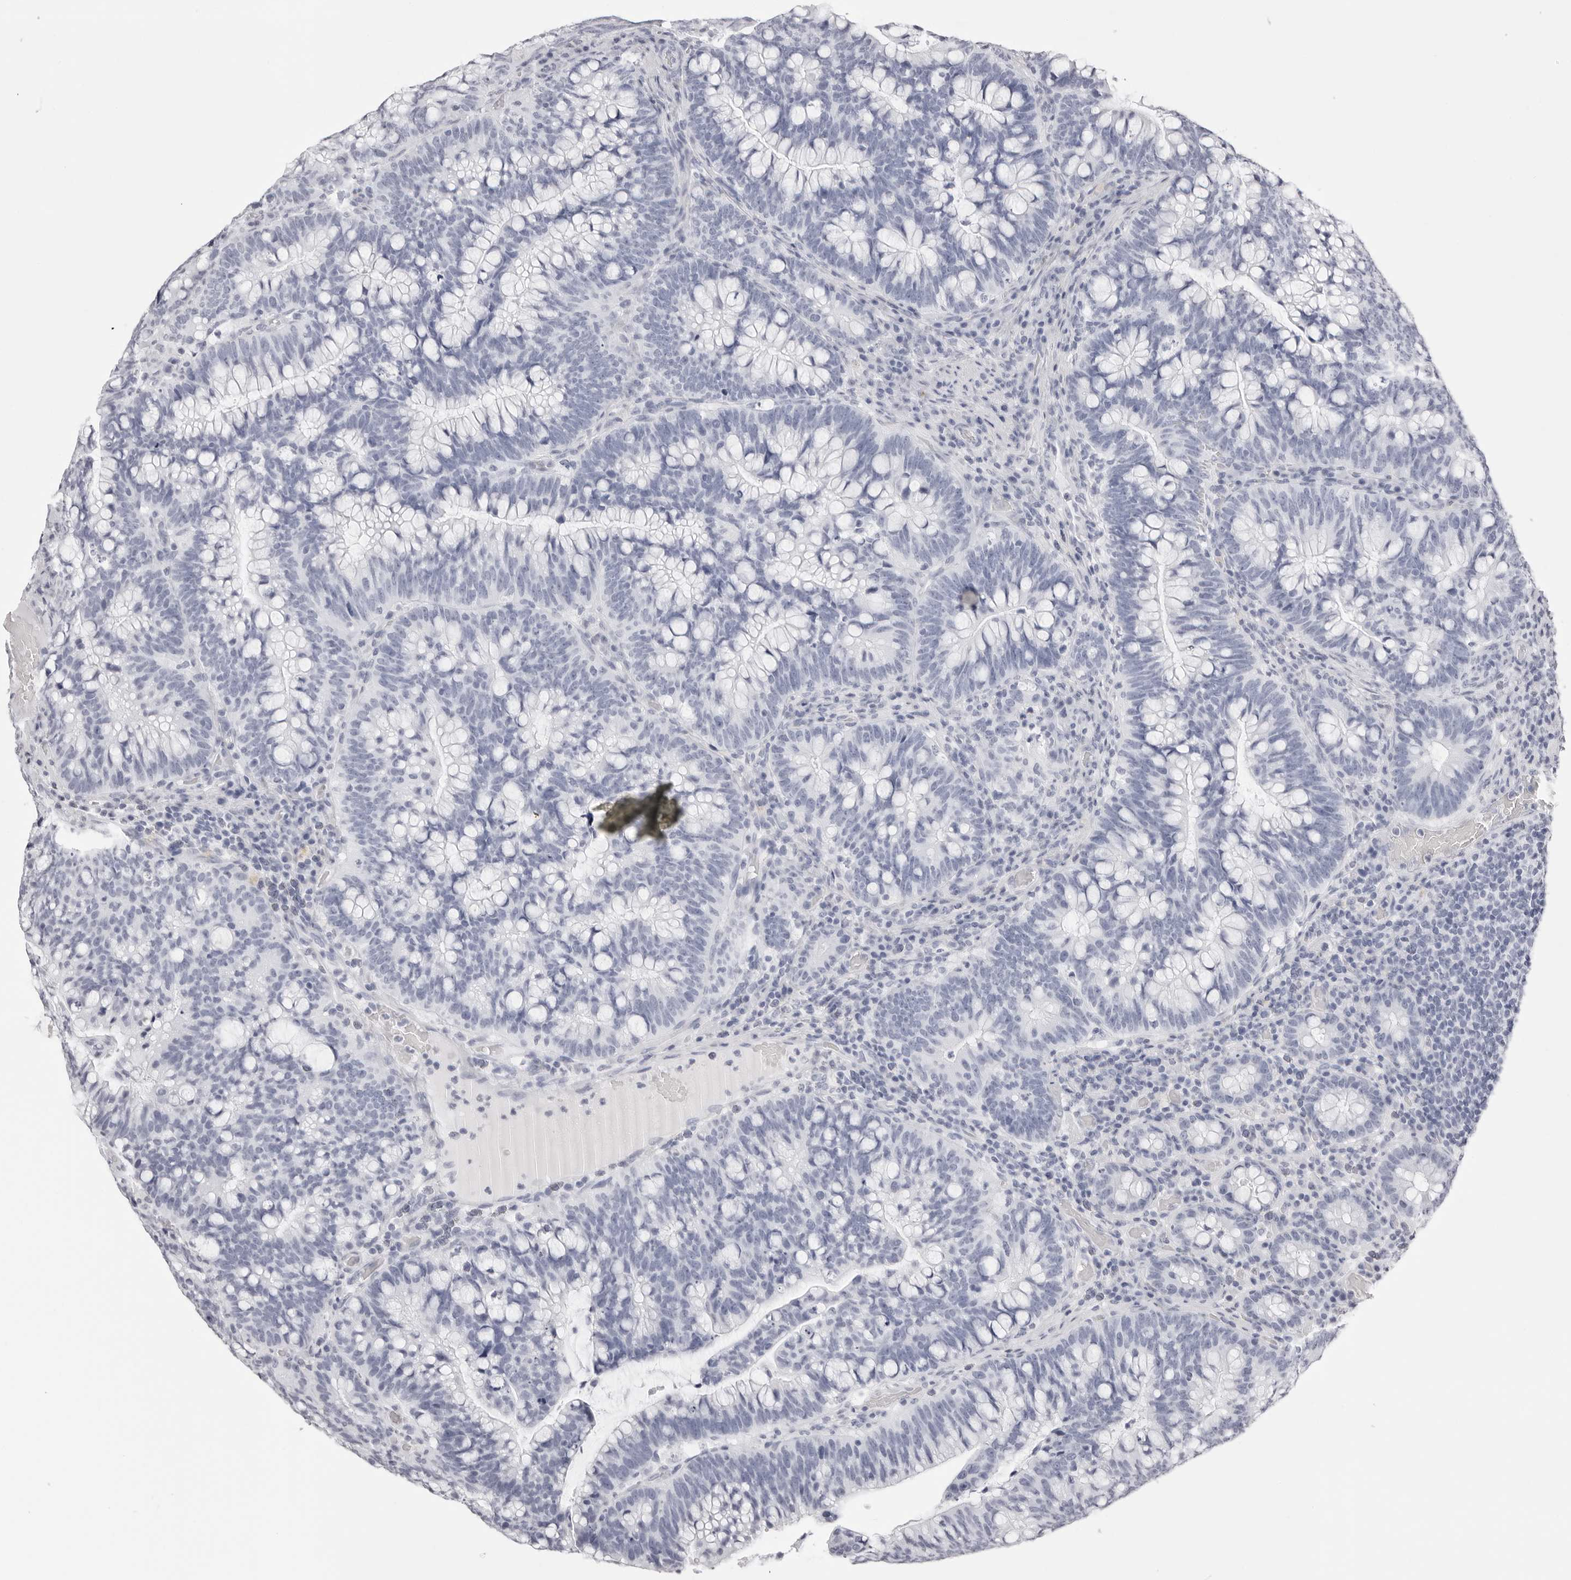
{"staining": {"intensity": "negative", "quantity": "none", "location": "none"}, "tissue": "colorectal cancer", "cell_type": "Tumor cells", "image_type": "cancer", "snomed": [{"axis": "morphology", "description": "Adenocarcinoma, NOS"}, {"axis": "topography", "description": "Colon"}], "caption": "DAB immunohistochemical staining of human colorectal adenocarcinoma displays no significant staining in tumor cells. Brightfield microscopy of immunohistochemistry (IHC) stained with DAB (3,3'-diaminobenzidine) (brown) and hematoxylin (blue), captured at high magnification.", "gene": "RHO", "patient": {"sex": "female", "age": 66}}